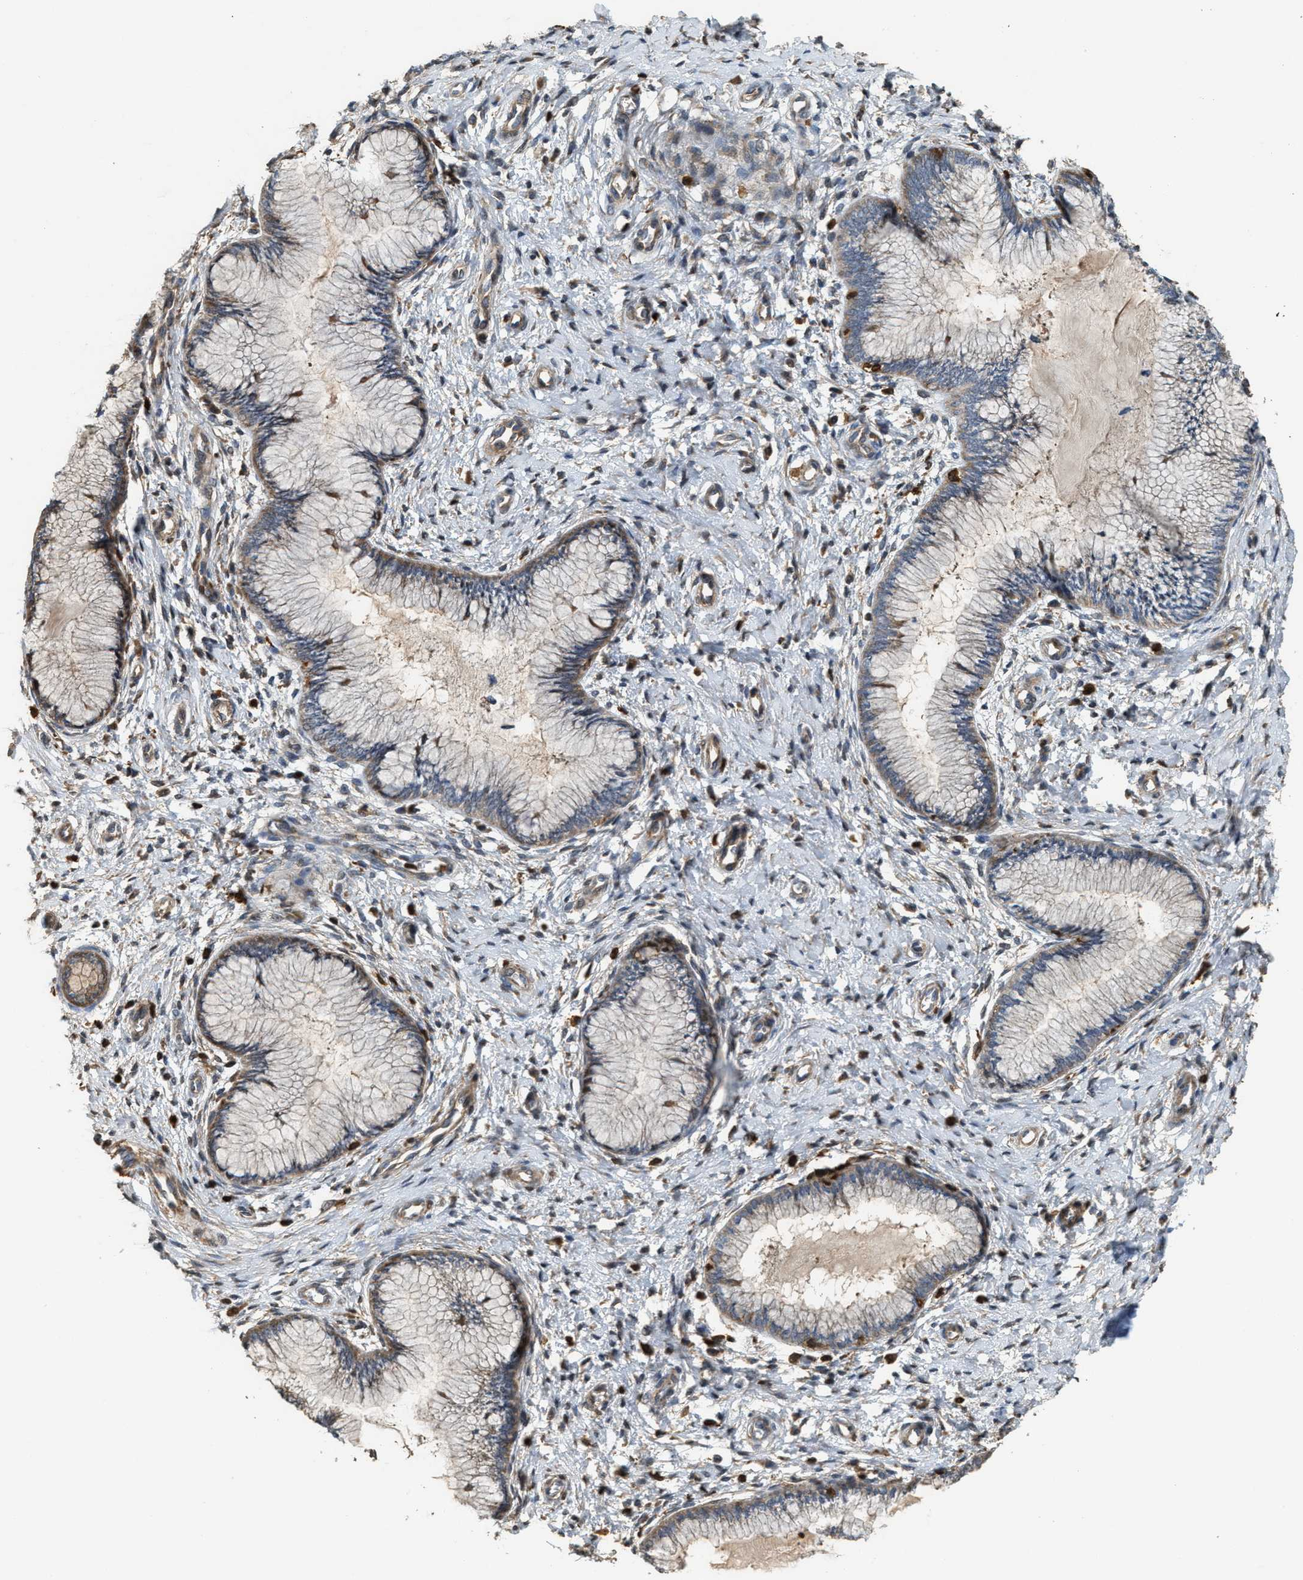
{"staining": {"intensity": "weak", "quantity": "<25%", "location": "cytoplasmic/membranous"}, "tissue": "cervix", "cell_type": "Glandular cells", "image_type": "normal", "snomed": [{"axis": "morphology", "description": "Normal tissue, NOS"}, {"axis": "topography", "description": "Cervix"}], "caption": "Protein analysis of benign cervix exhibits no significant expression in glandular cells.", "gene": "SERPINB5", "patient": {"sex": "female", "age": 55}}